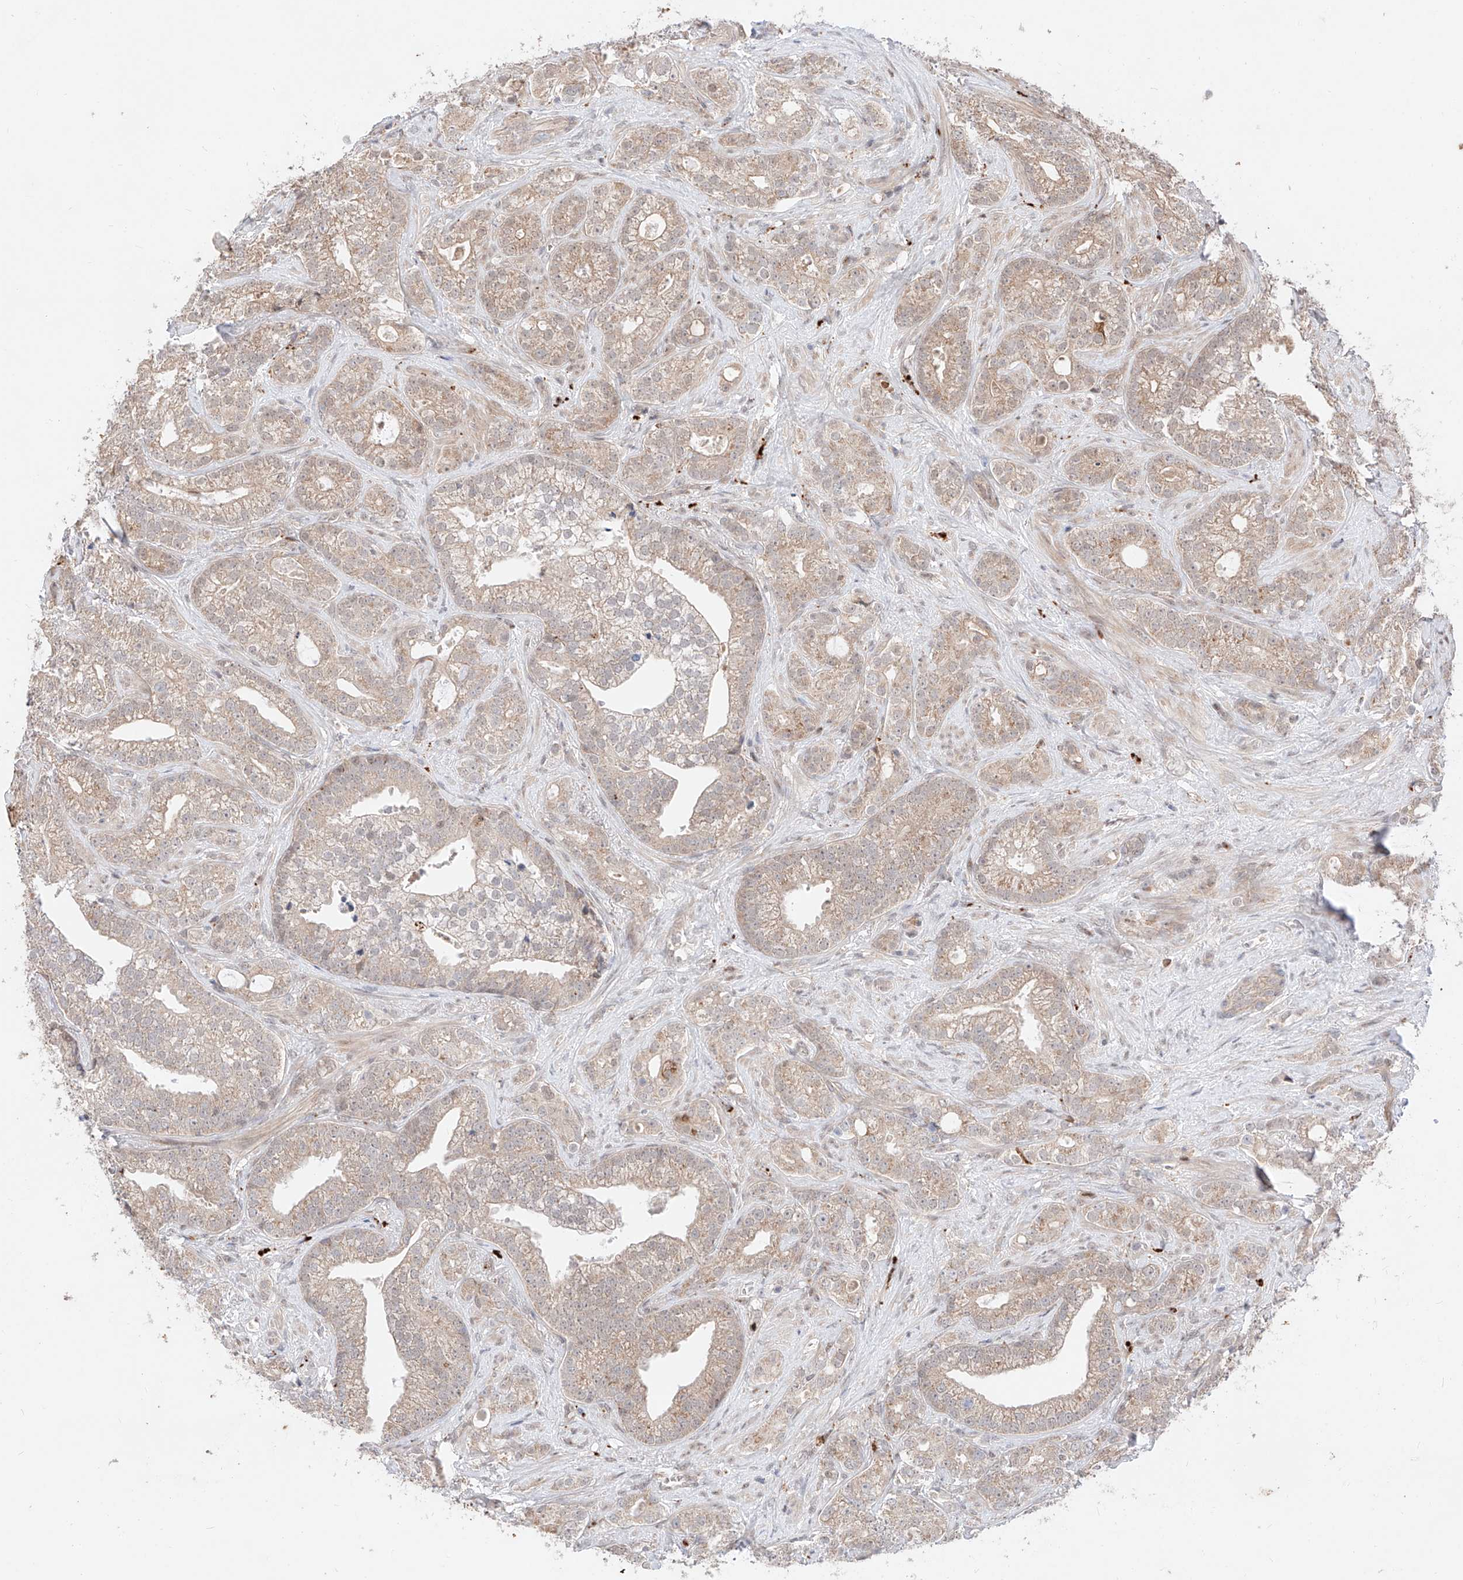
{"staining": {"intensity": "moderate", "quantity": "25%-75%", "location": "cytoplasmic/membranous"}, "tissue": "prostate cancer", "cell_type": "Tumor cells", "image_type": "cancer", "snomed": [{"axis": "morphology", "description": "Adenocarcinoma, High grade"}, {"axis": "topography", "description": "Prostate and seminal vesicle, NOS"}], "caption": "A histopathology image of human prostate cancer stained for a protein shows moderate cytoplasmic/membranous brown staining in tumor cells. (IHC, brightfield microscopy, high magnification).", "gene": "GCNT1", "patient": {"sex": "male", "age": 67}}